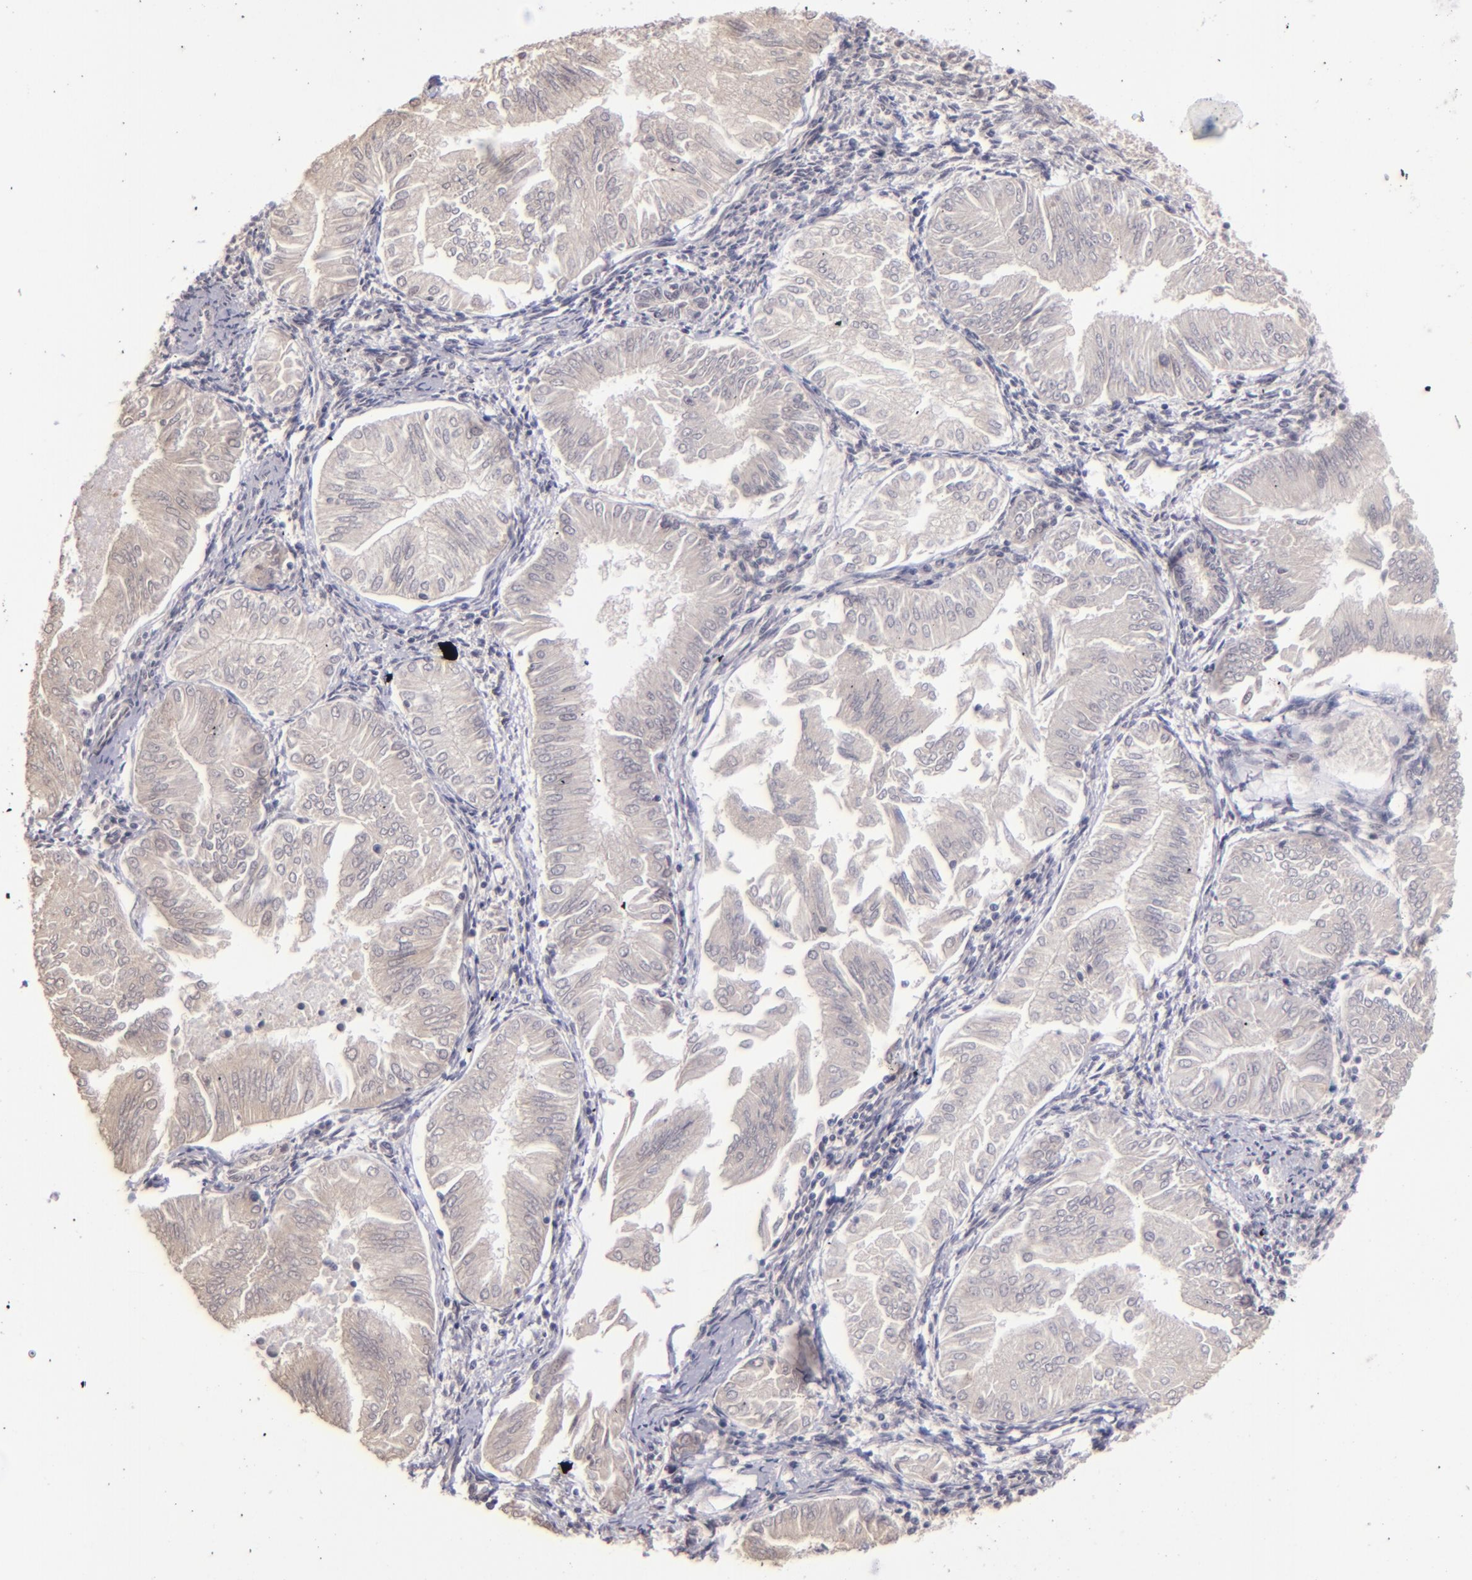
{"staining": {"intensity": "weak", "quantity": ">75%", "location": "cytoplasmic/membranous"}, "tissue": "endometrial cancer", "cell_type": "Tumor cells", "image_type": "cancer", "snomed": [{"axis": "morphology", "description": "Adenocarcinoma, NOS"}, {"axis": "topography", "description": "Endometrium"}], "caption": "A brown stain shows weak cytoplasmic/membranous positivity of a protein in human adenocarcinoma (endometrial) tumor cells.", "gene": "RARB", "patient": {"sex": "female", "age": 53}}